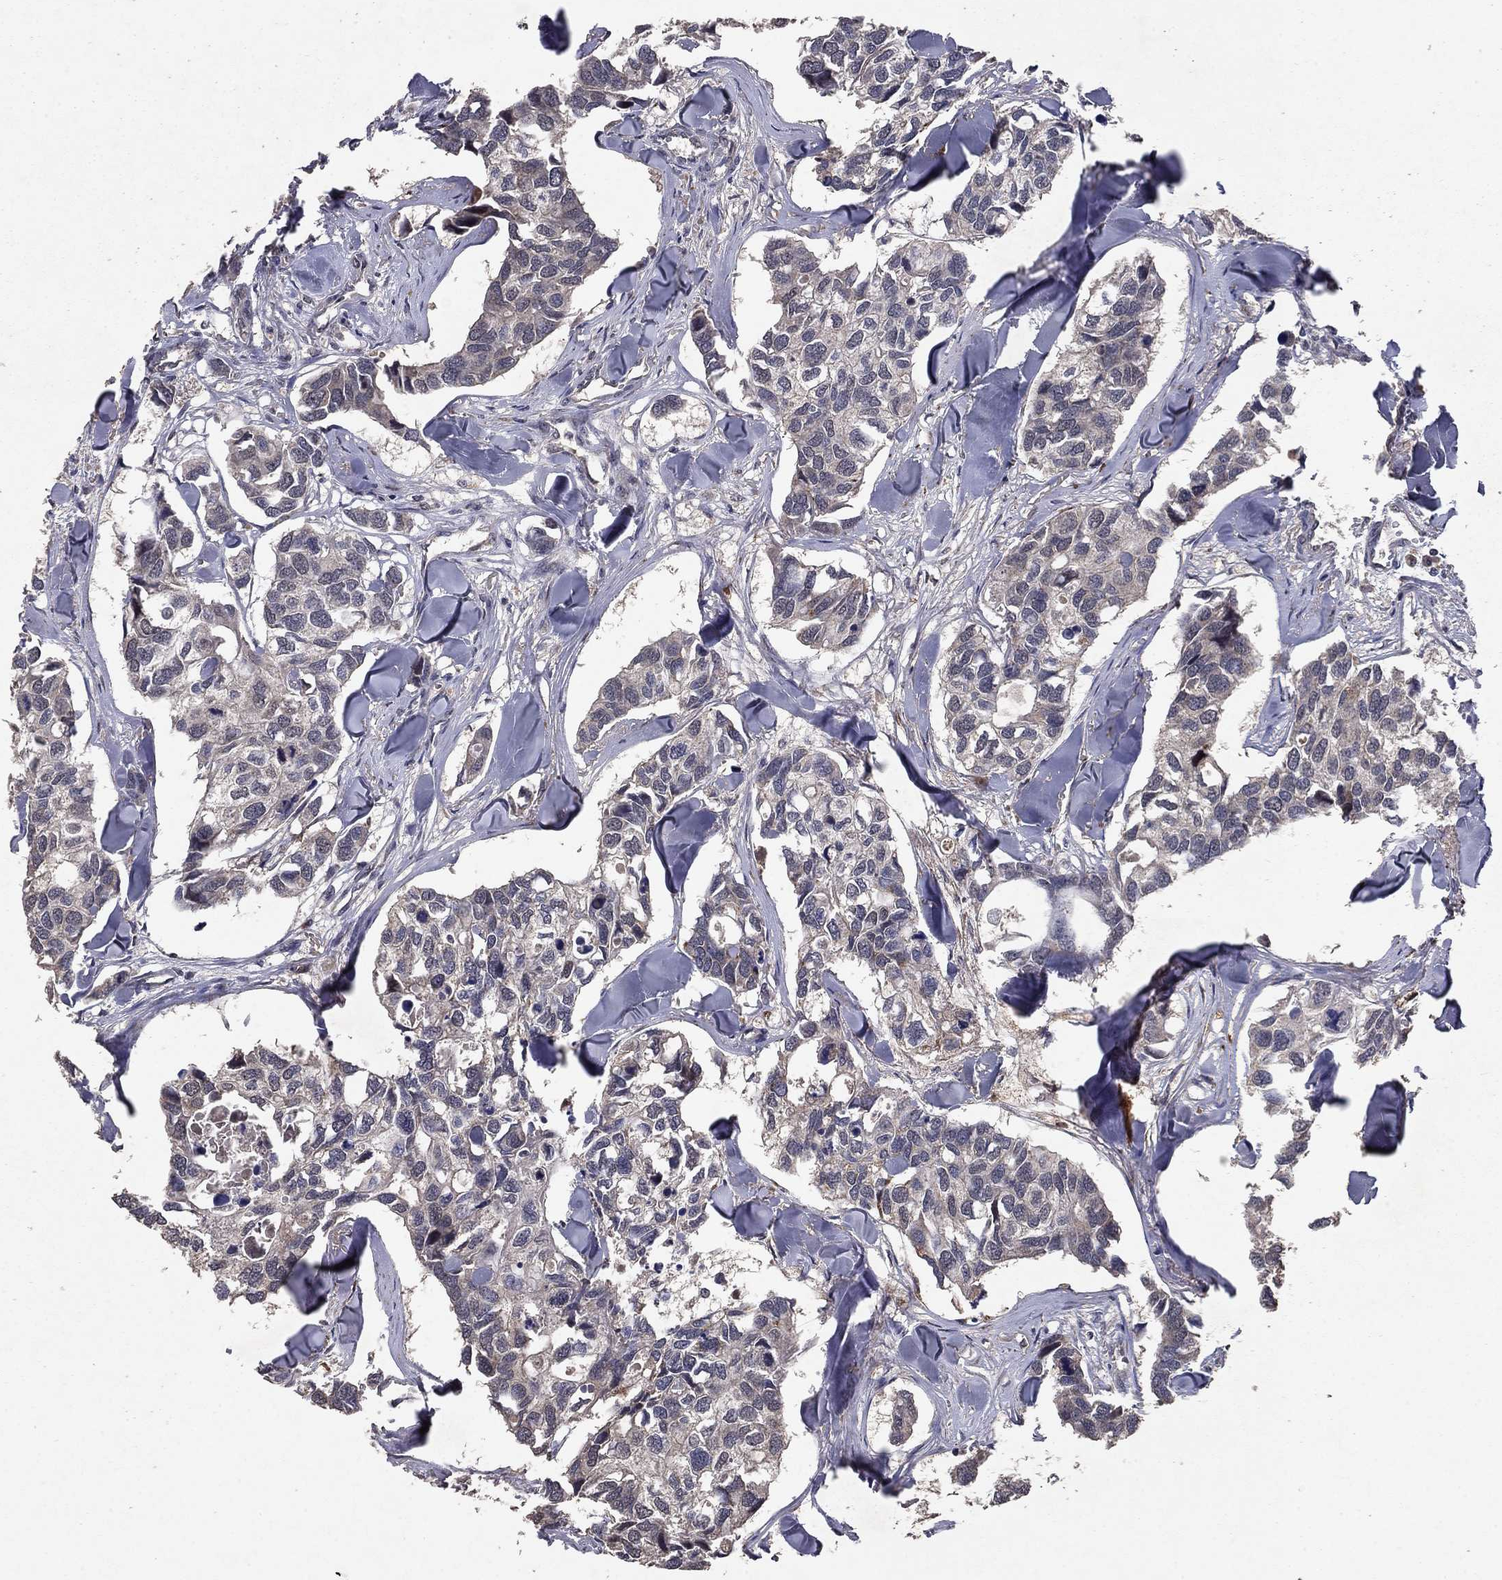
{"staining": {"intensity": "negative", "quantity": "none", "location": "none"}, "tissue": "breast cancer", "cell_type": "Tumor cells", "image_type": "cancer", "snomed": [{"axis": "morphology", "description": "Duct carcinoma"}, {"axis": "topography", "description": "Breast"}], "caption": "DAB (3,3'-diaminobenzidine) immunohistochemical staining of human breast cancer displays no significant staining in tumor cells.", "gene": "DHRS1", "patient": {"sex": "female", "age": 83}}